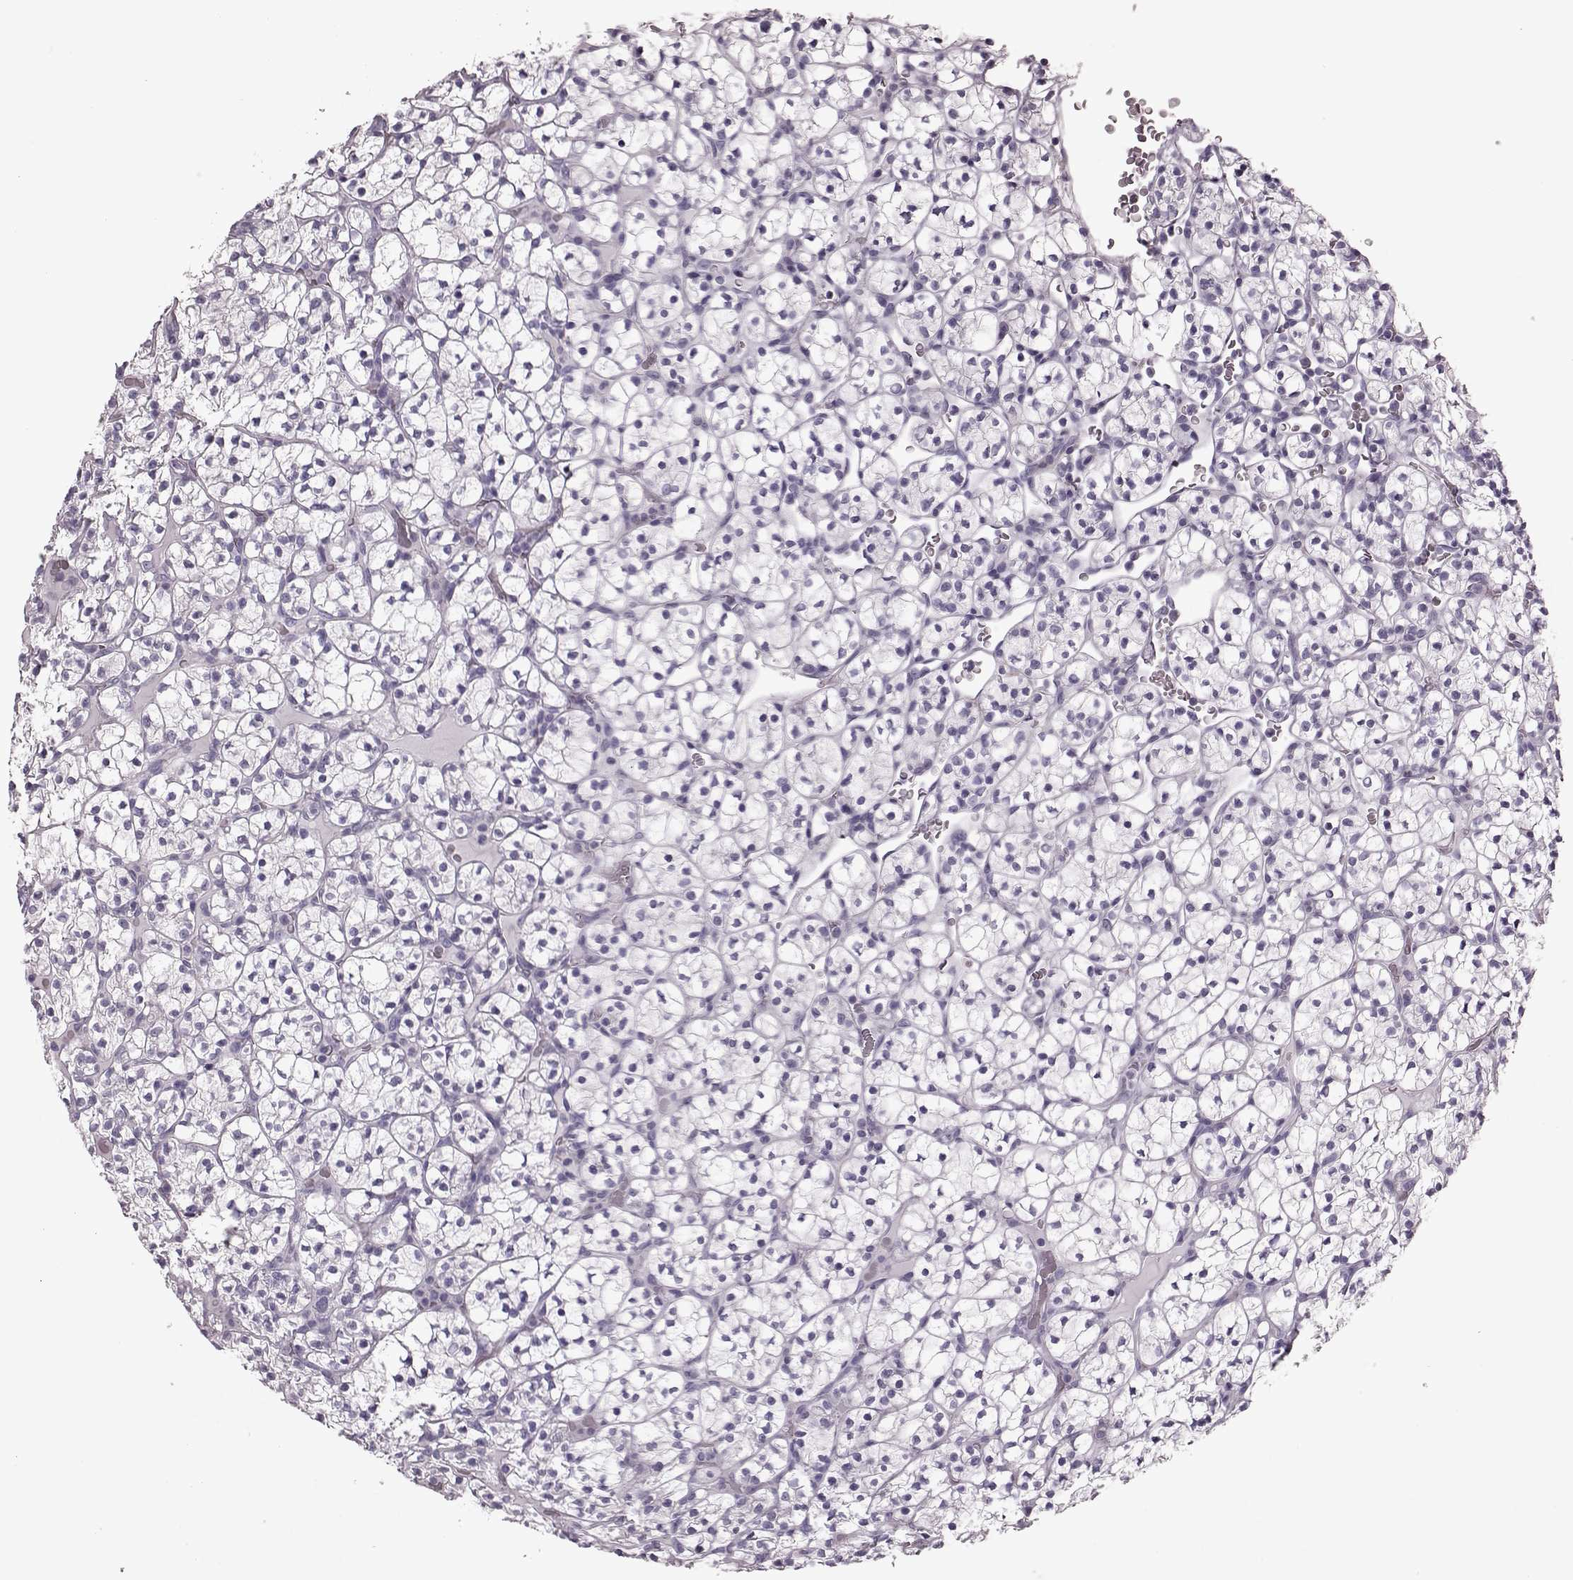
{"staining": {"intensity": "negative", "quantity": "none", "location": "none"}, "tissue": "renal cancer", "cell_type": "Tumor cells", "image_type": "cancer", "snomed": [{"axis": "morphology", "description": "Adenocarcinoma, NOS"}, {"axis": "topography", "description": "Kidney"}], "caption": "This is a histopathology image of immunohistochemistry staining of renal cancer, which shows no expression in tumor cells. (Brightfield microscopy of DAB IHC at high magnification).", "gene": "CRYBA2", "patient": {"sex": "female", "age": 89}}